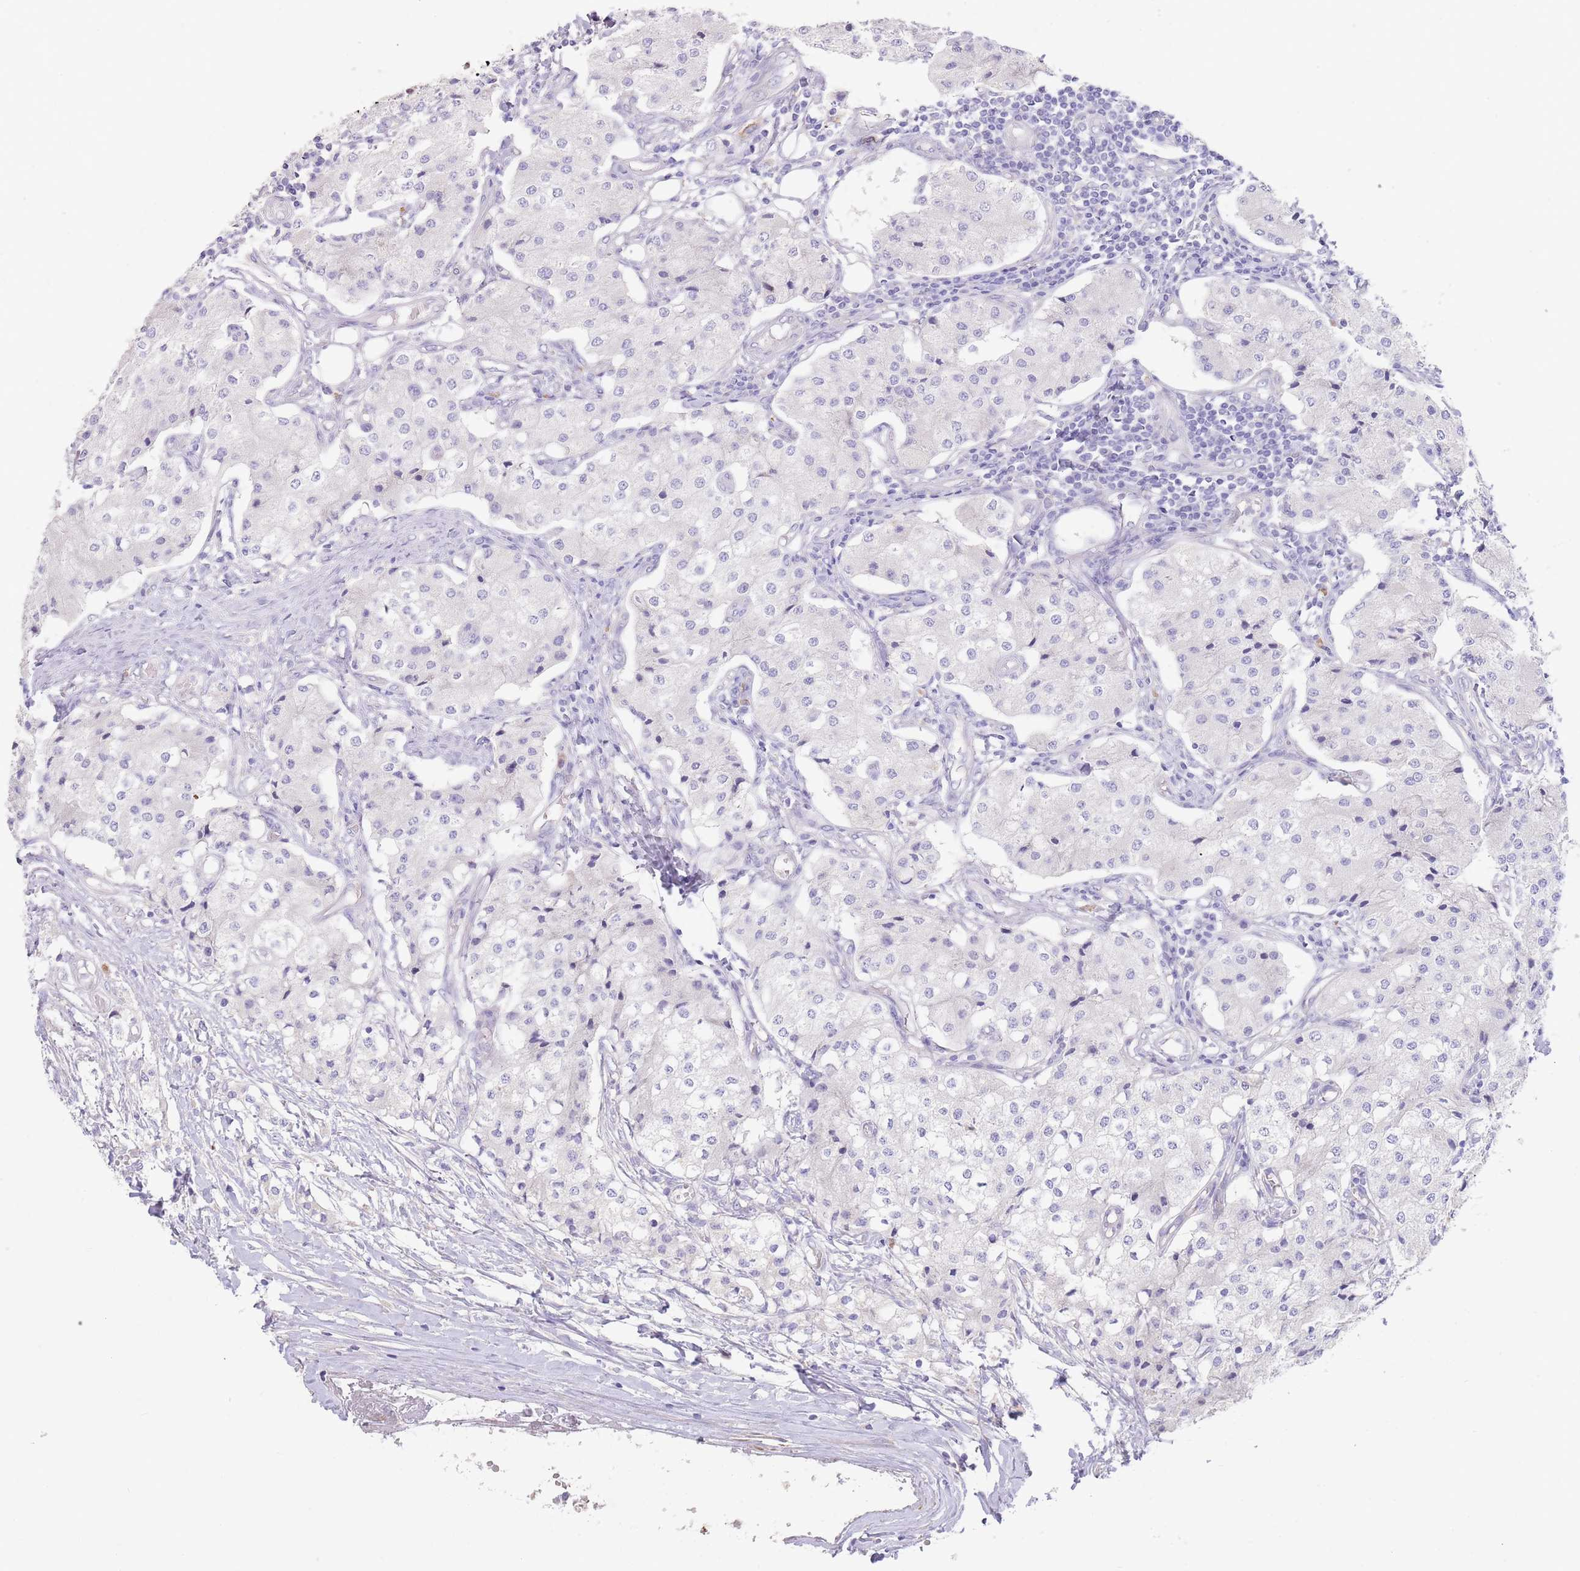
{"staining": {"intensity": "negative", "quantity": "none", "location": "none"}, "tissue": "carcinoid", "cell_type": "Tumor cells", "image_type": "cancer", "snomed": [{"axis": "morphology", "description": "Carcinoid, malignant, NOS"}, {"axis": "topography", "description": "Colon"}], "caption": "A photomicrograph of carcinoid stained for a protein demonstrates no brown staining in tumor cells.", "gene": "CCDC149", "patient": {"sex": "female", "age": 52}}